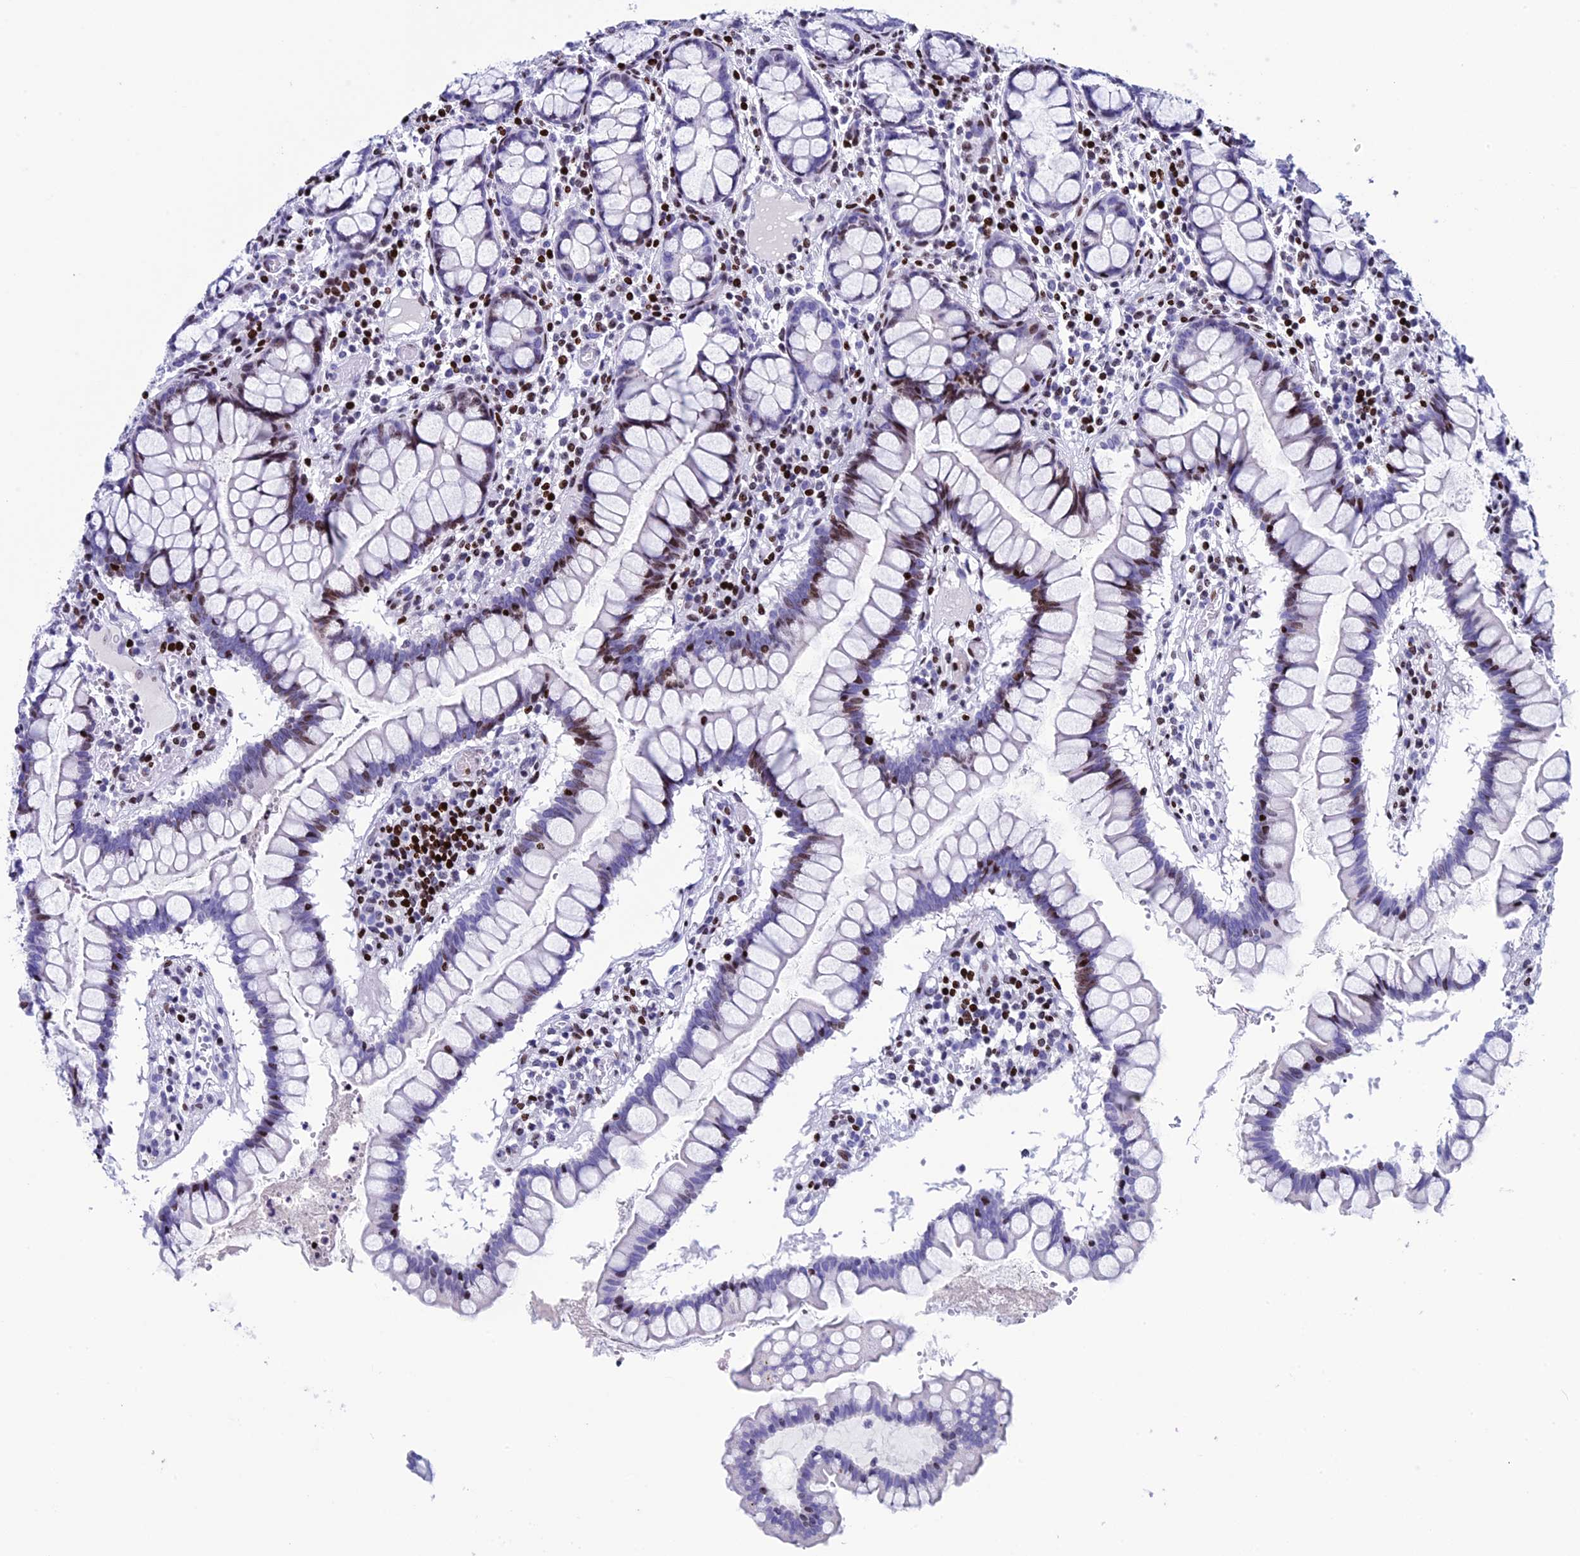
{"staining": {"intensity": "strong", "quantity": ">75%", "location": "none"}, "tissue": "colon", "cell_type": "Endothelial cells", "image_type": "normal", "snomed": [{"axis": "morphology", "description": "Normal tissue, NOS"}, {"axis": "morphology", "description": "Adenocarcinoma, NOS"}, {"axis": "topography", "description": "Colon"}], "caption": "Brown immunohistochemical staining in unremarkable human colon exhibits strong None expression in about >75% of endothelial cells. (brown staining indicates protein expression, while blue staining denotes nuclei).", "gene": "BTBD3", "patient": {"sex": "female", "age": 55}}